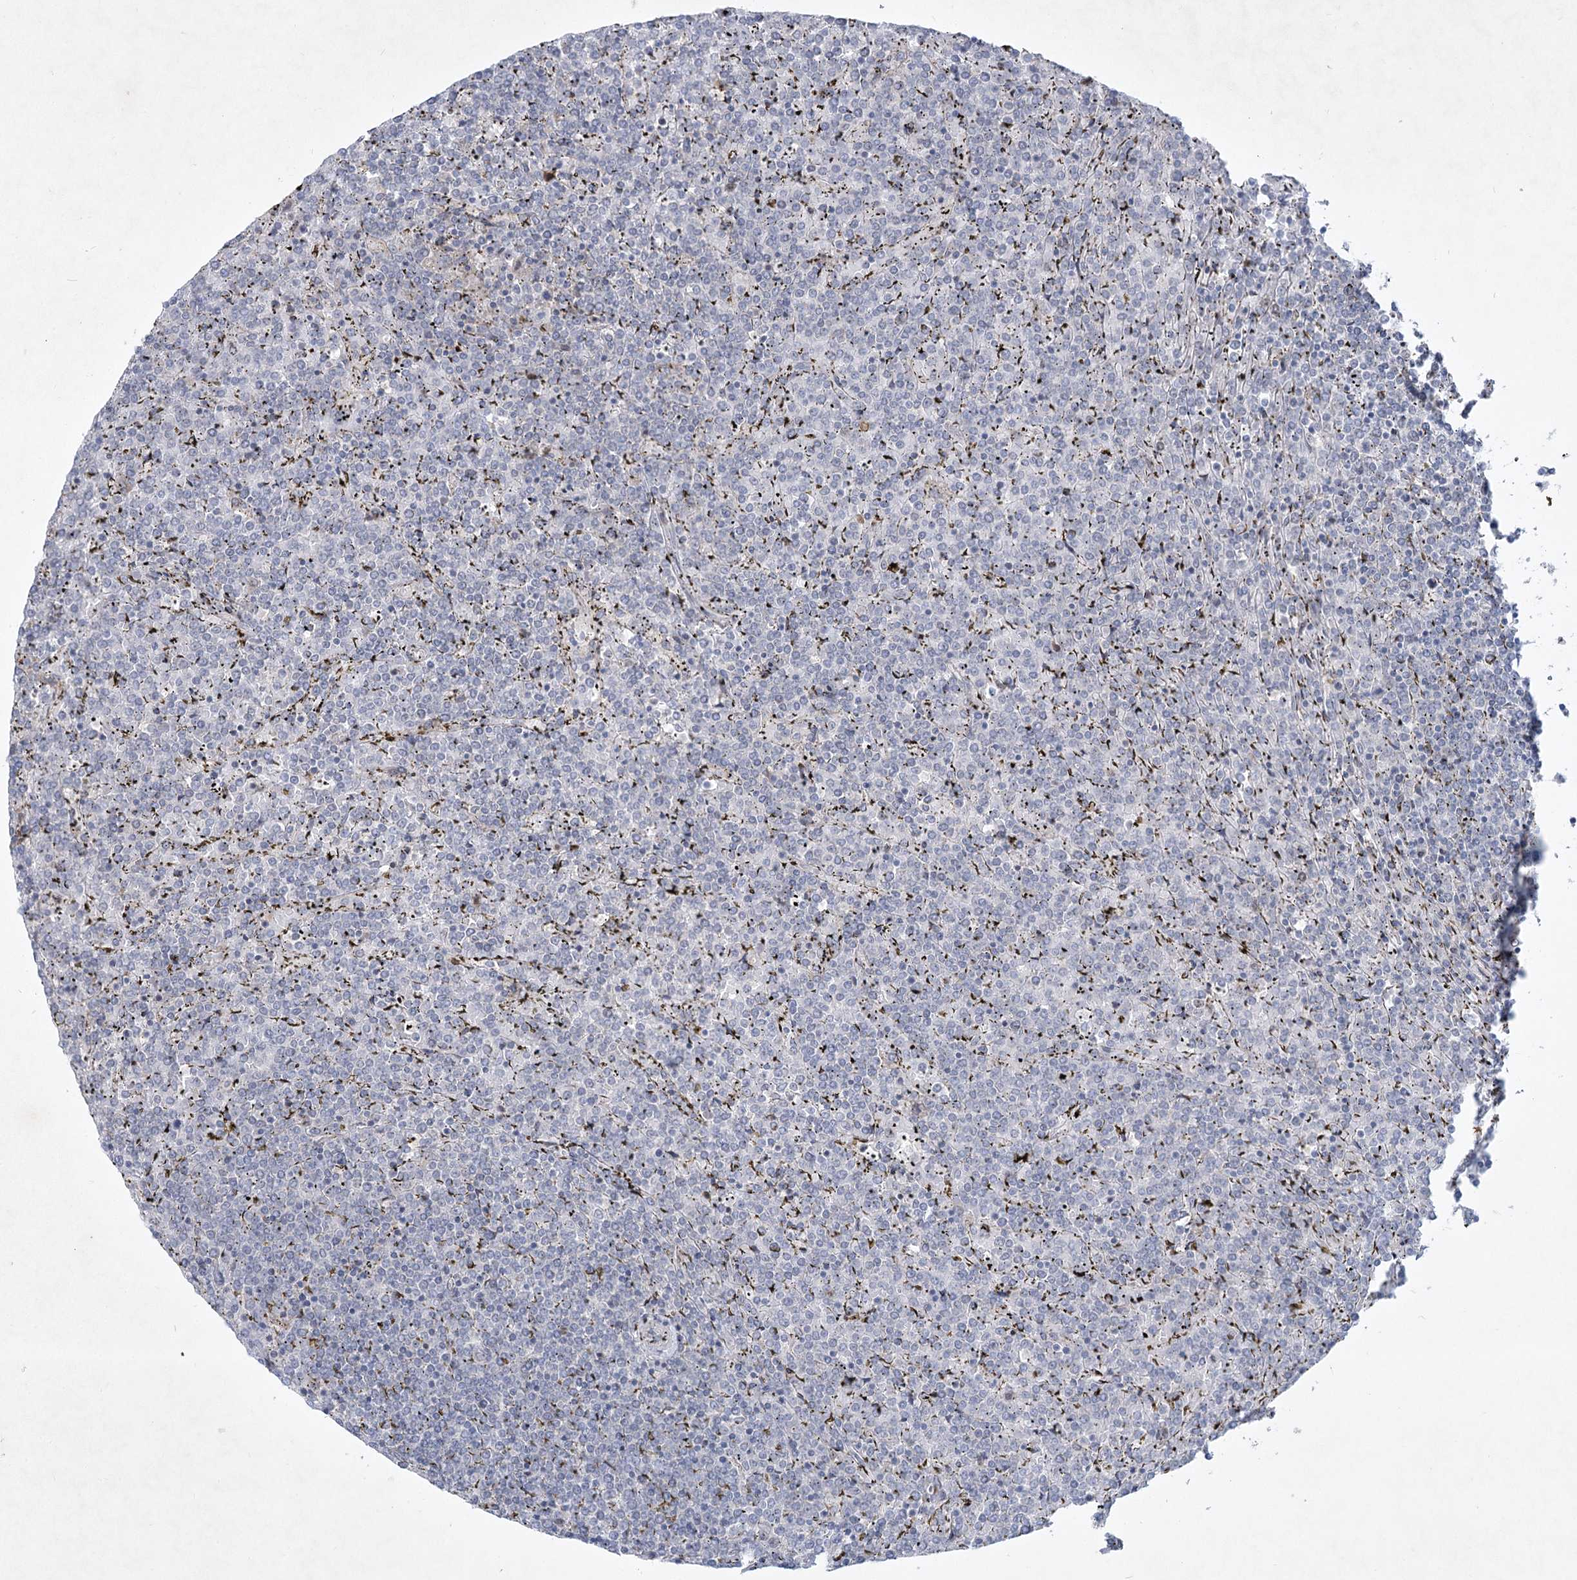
{"staining": {"intensity": "negative", "quantity": "none", "location": "none"}, "tissue": "lymphoma", "cell_type": "Tumor cells", "image_type": "cancer", "snomed": [{"axis": "morphology", "description": "Malignant lymphoma, non-Hodgkin's type, Low grade"}, {"axis": "topography", "description": "Spleen"}], "caption": "This is a micrograph of immunohistochemistry (IHC) staining of low-grade malignant lymphoma, non-Hodgkin's type, which shows no expression in tumor cells.", "gene": "PLA2G12A", "patient": {"sex": "female", "age": 19}}